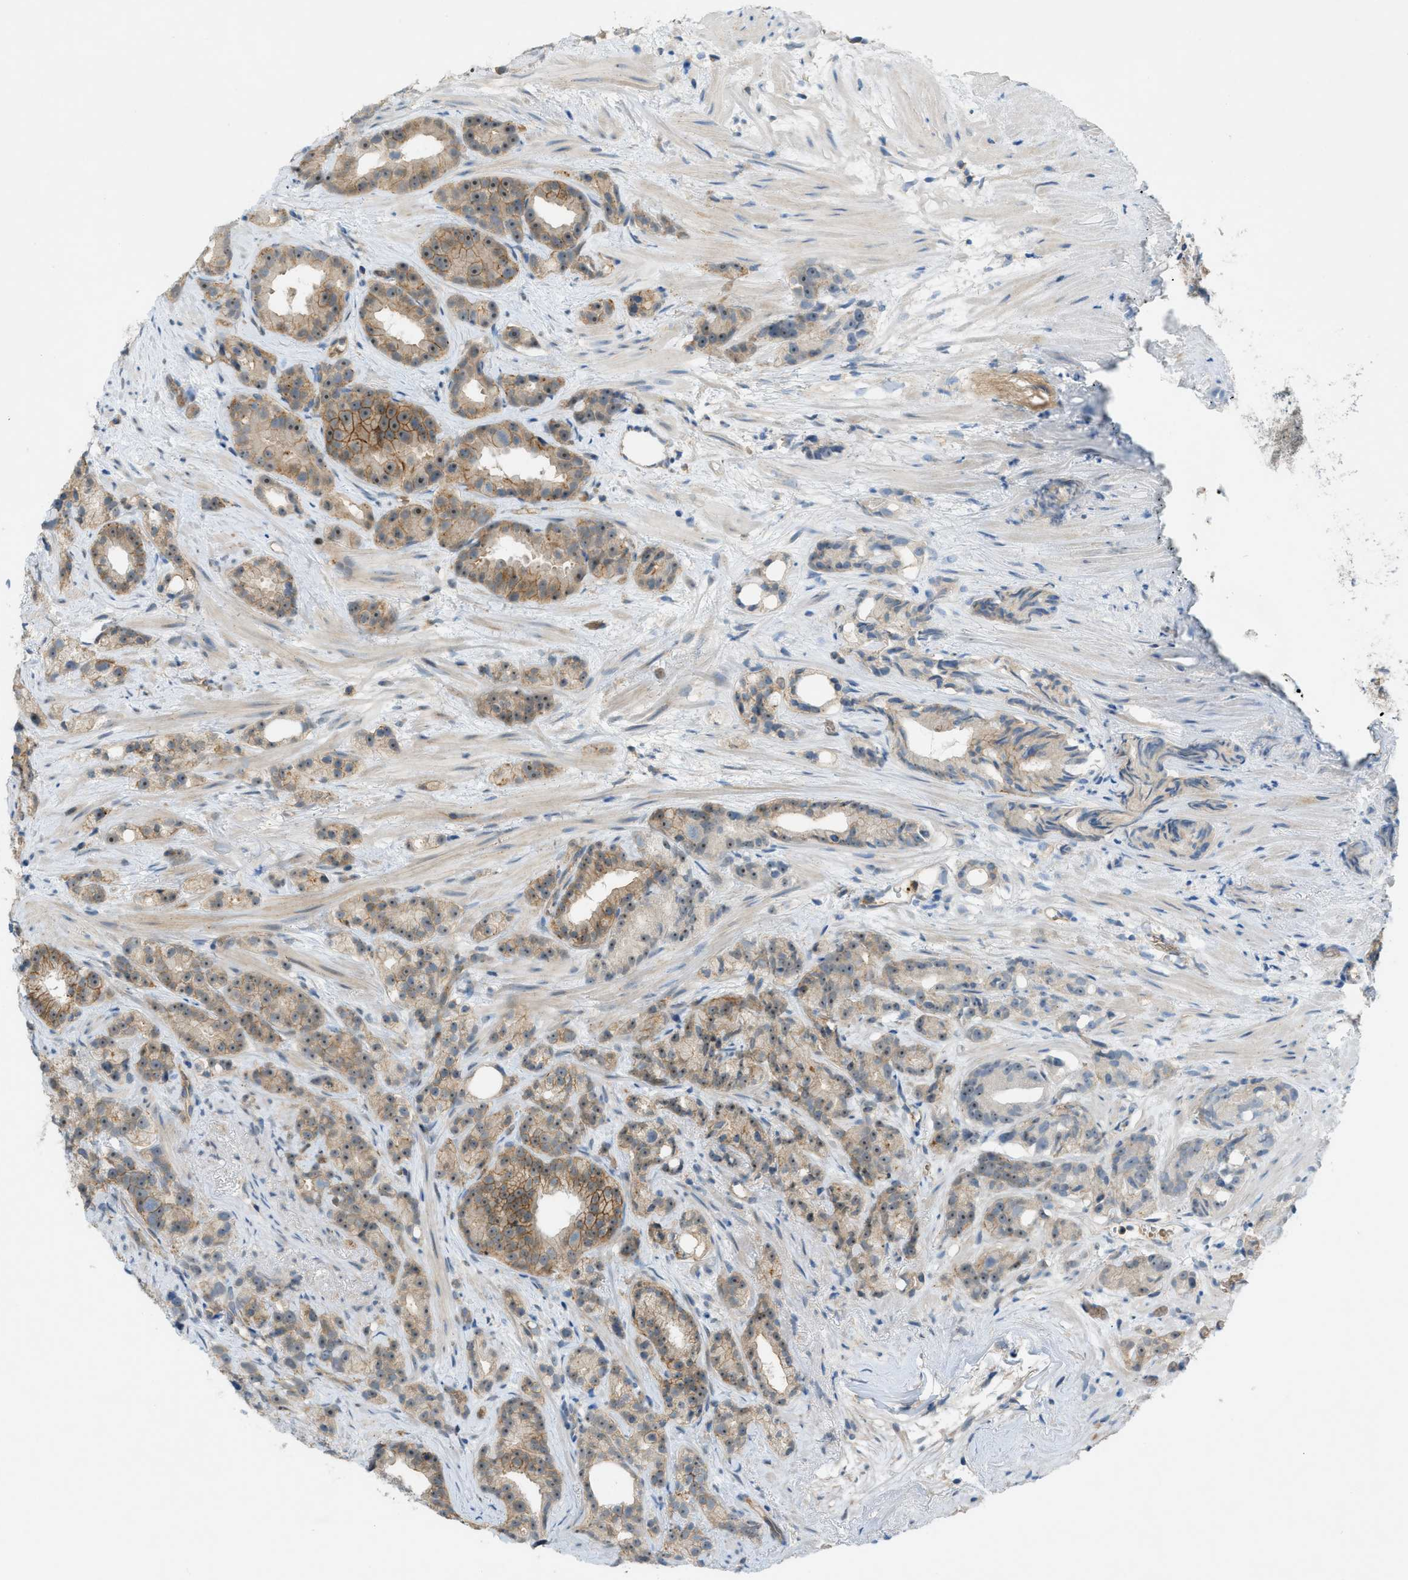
{"staining": {"intensity": "moderate", "quantity": ">75%", "location": "cytoplasmic/membranous"}, "tissue": "prostate cancer", "cell_type": "Tumor cells", "image_type": "cancer", "snomed": [{"axis": "morphology", "description": "Adenocarcinoma, Low grade"}, {"axis": "topography", "description": "Prostate"}], "caption": "This histopathology image displays IHC staining of human adenocarcinoma (low-grade) (prostate), with medium moderate cytoplasmic/membranous expression in approximately >75% of tumor cells.", "gene": "GRK6", "patient": {"sex": "male", "age": 89}}